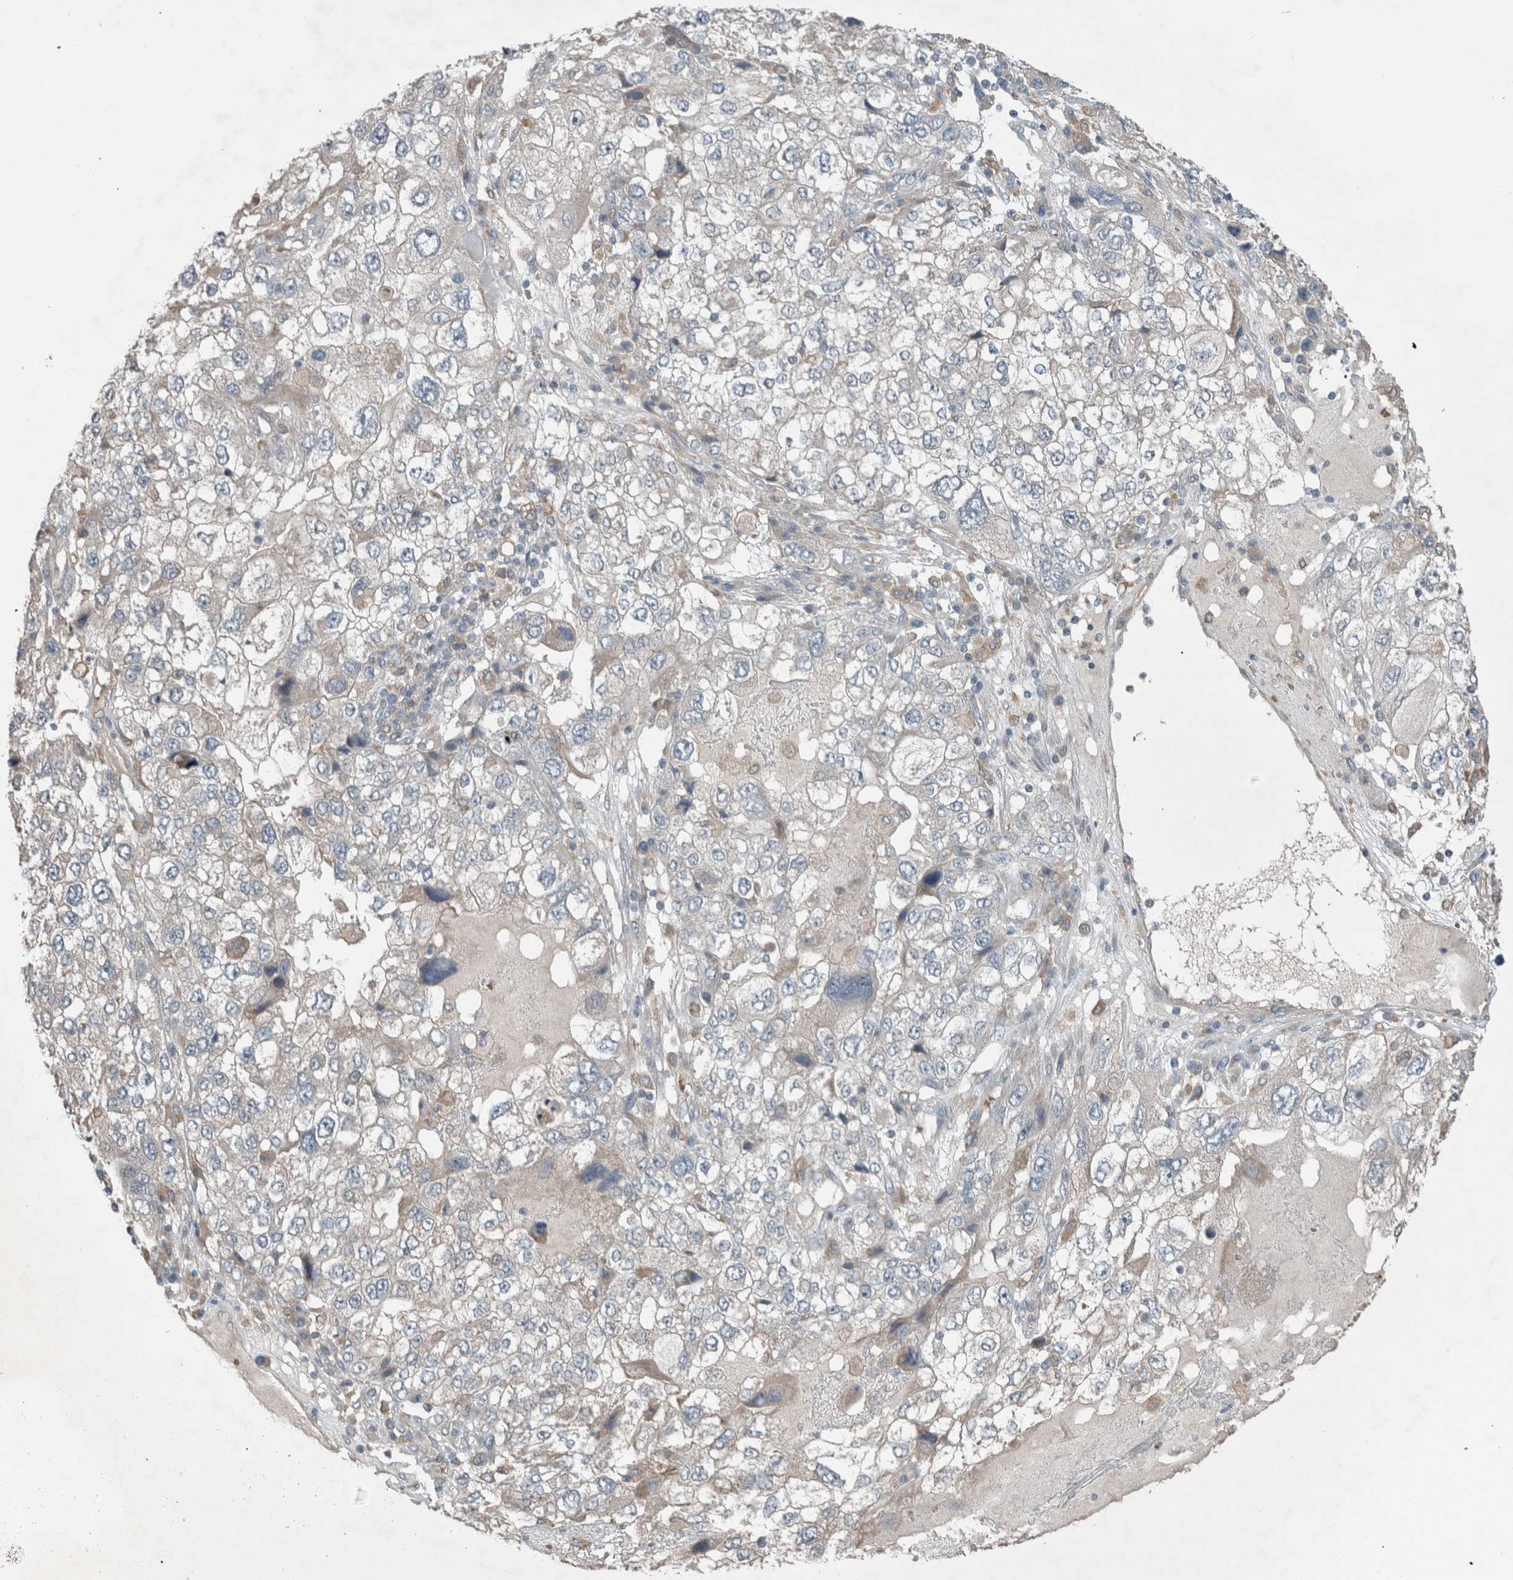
{"staining": {"intensity": "negative", "quantity": "none", "location": "none"}, "tissue": "endometrial cancer", "cell_type": "Tumor cells", "image_type": "cancer", "snomed": [{"axis": "morphology", "description": "Adenocarcinoma, NOS"}, {"axis": "topography", "description": "Endometrium"}], "caption": "Adenocarcinoma (endometrial) was stained to show a protein in brown. There is no significant expression in tumor cells. (DAB (3,3'-diaminobenzidine) immunohistochemistry visualized using brightfield microscopy, high magnification).", "gene": "JADE2", "patient": {"sex": "female", "age": 49}}